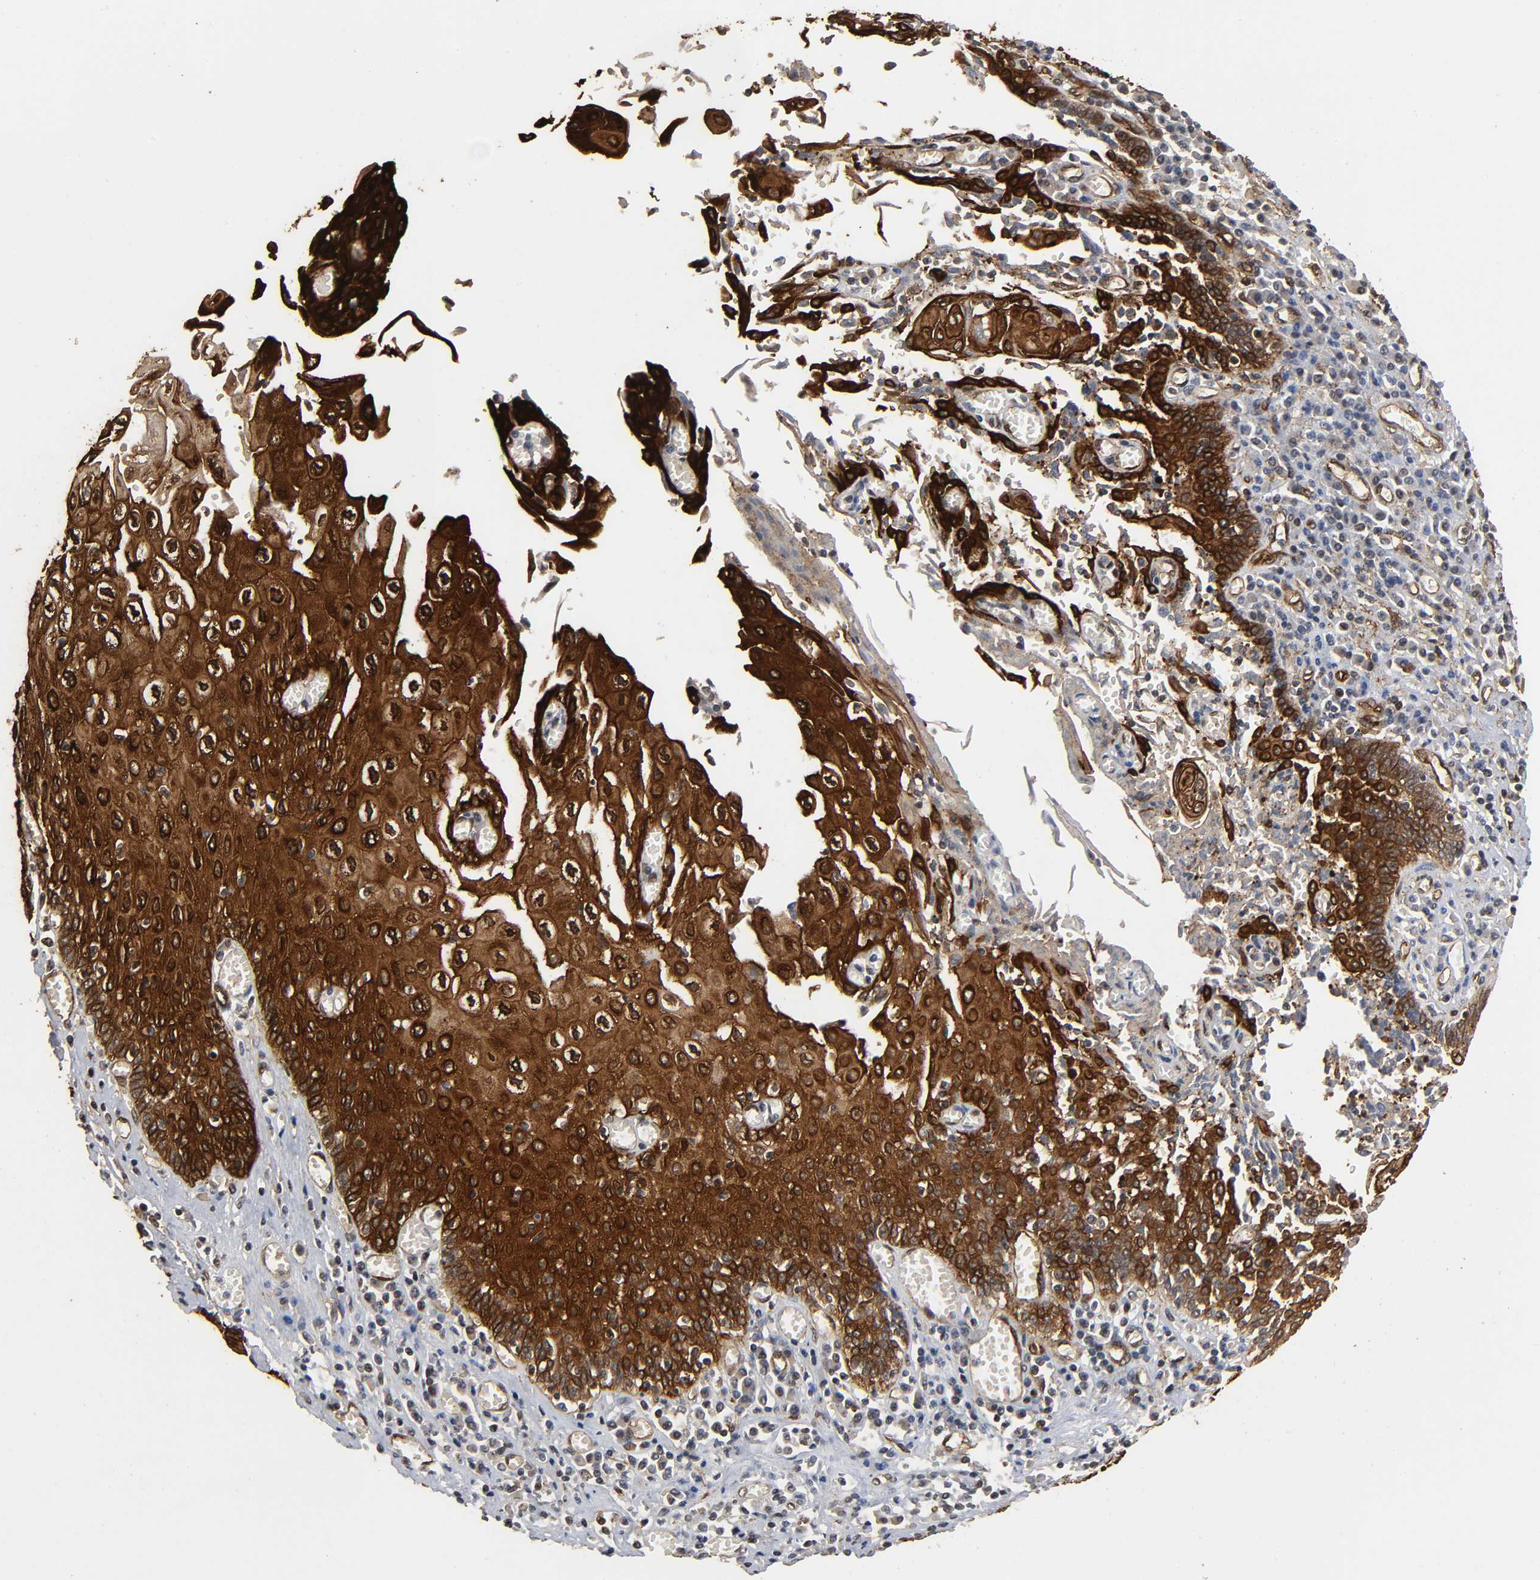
{"staining": {"intensity": "strong", "quantity": ">75%", "location": "cytoplasmic/membranous,nuclear"}, "tissue": "esophagus", "cell_type": "Squamous epithelial cells", "image_type": "normal", "snomed": [{"axis": "morphology", "description": "Normal tissue, NOS"}, {"axis": "morphology", "description": "Squamous cell carcinoma, NOS"}, {"axis": "topography", "description": "Esophagus"}], "caption": "Squamous epithelial cells reveal strong cytoplasmic/membranous,nuclear expression in approximately >75% of cells in unremarkable esophagus.", "gene": "AHNAK2", "patient": {"sex": "male", "age": 65}}